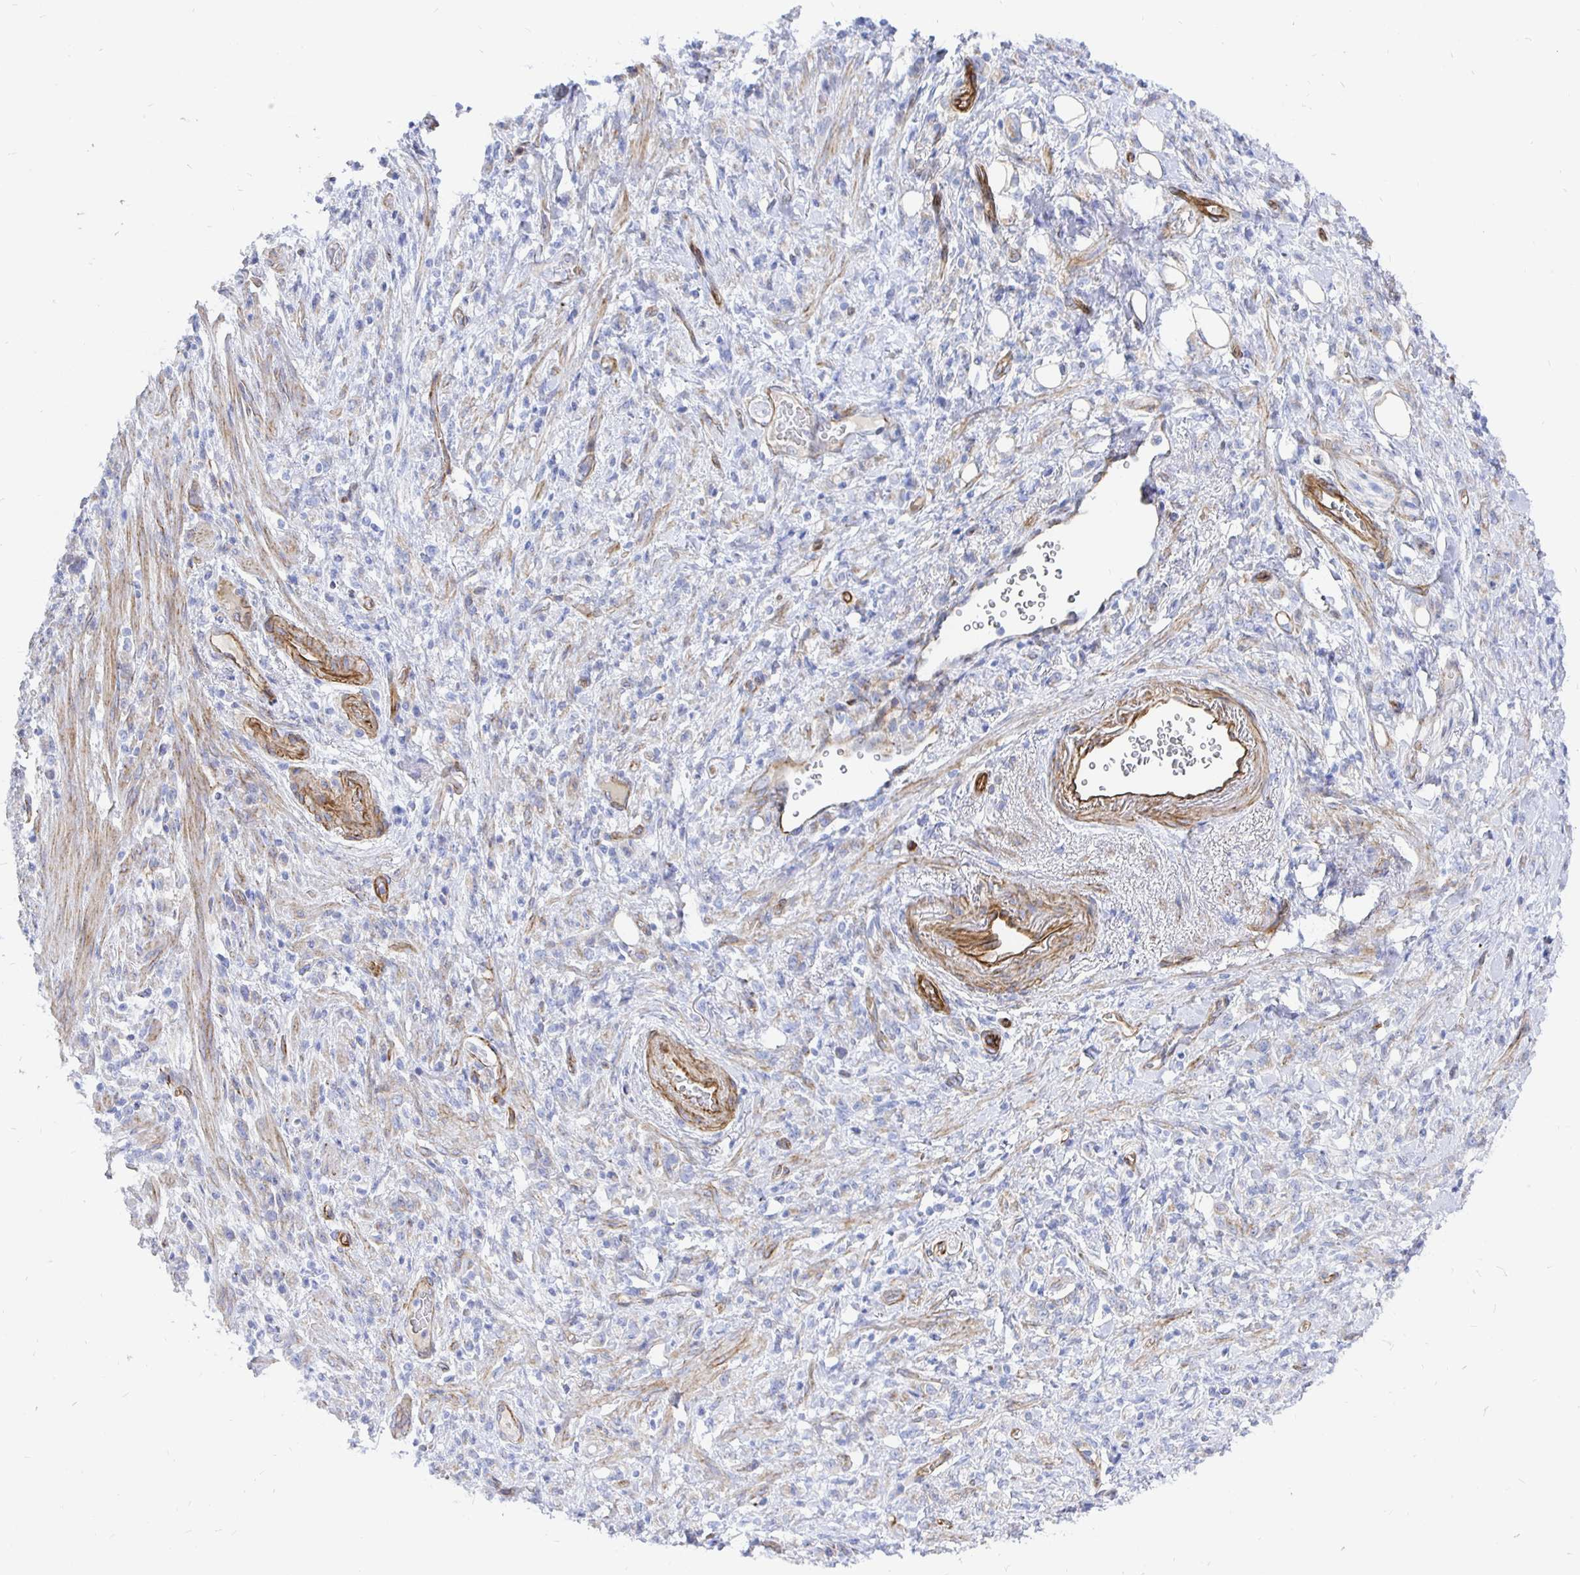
{"staining": {"intensity": "negative", "quantity": "none", "location": "none"}, "tissue": "stomach cancer", "cell_type": "Tumor cells", "image_type": "cancer", "snomed": [{"axis": "morphology", "description": "Adenocarcinoma, NOS"}, {"axis": "topography", "description": "Stomach"}], "caption": "Tumor cells are negative for brown protein staining in adenocarcinoma (stomach). The staining was performed using DAB (3,3'-diaminobenzidine) to visualize the protein expression in brown, while the nuclei were stained in blue with hematoxylin (Magnification: 20x).", "gene": "COX16", "patient": {"sex": "male", "age": 77}}